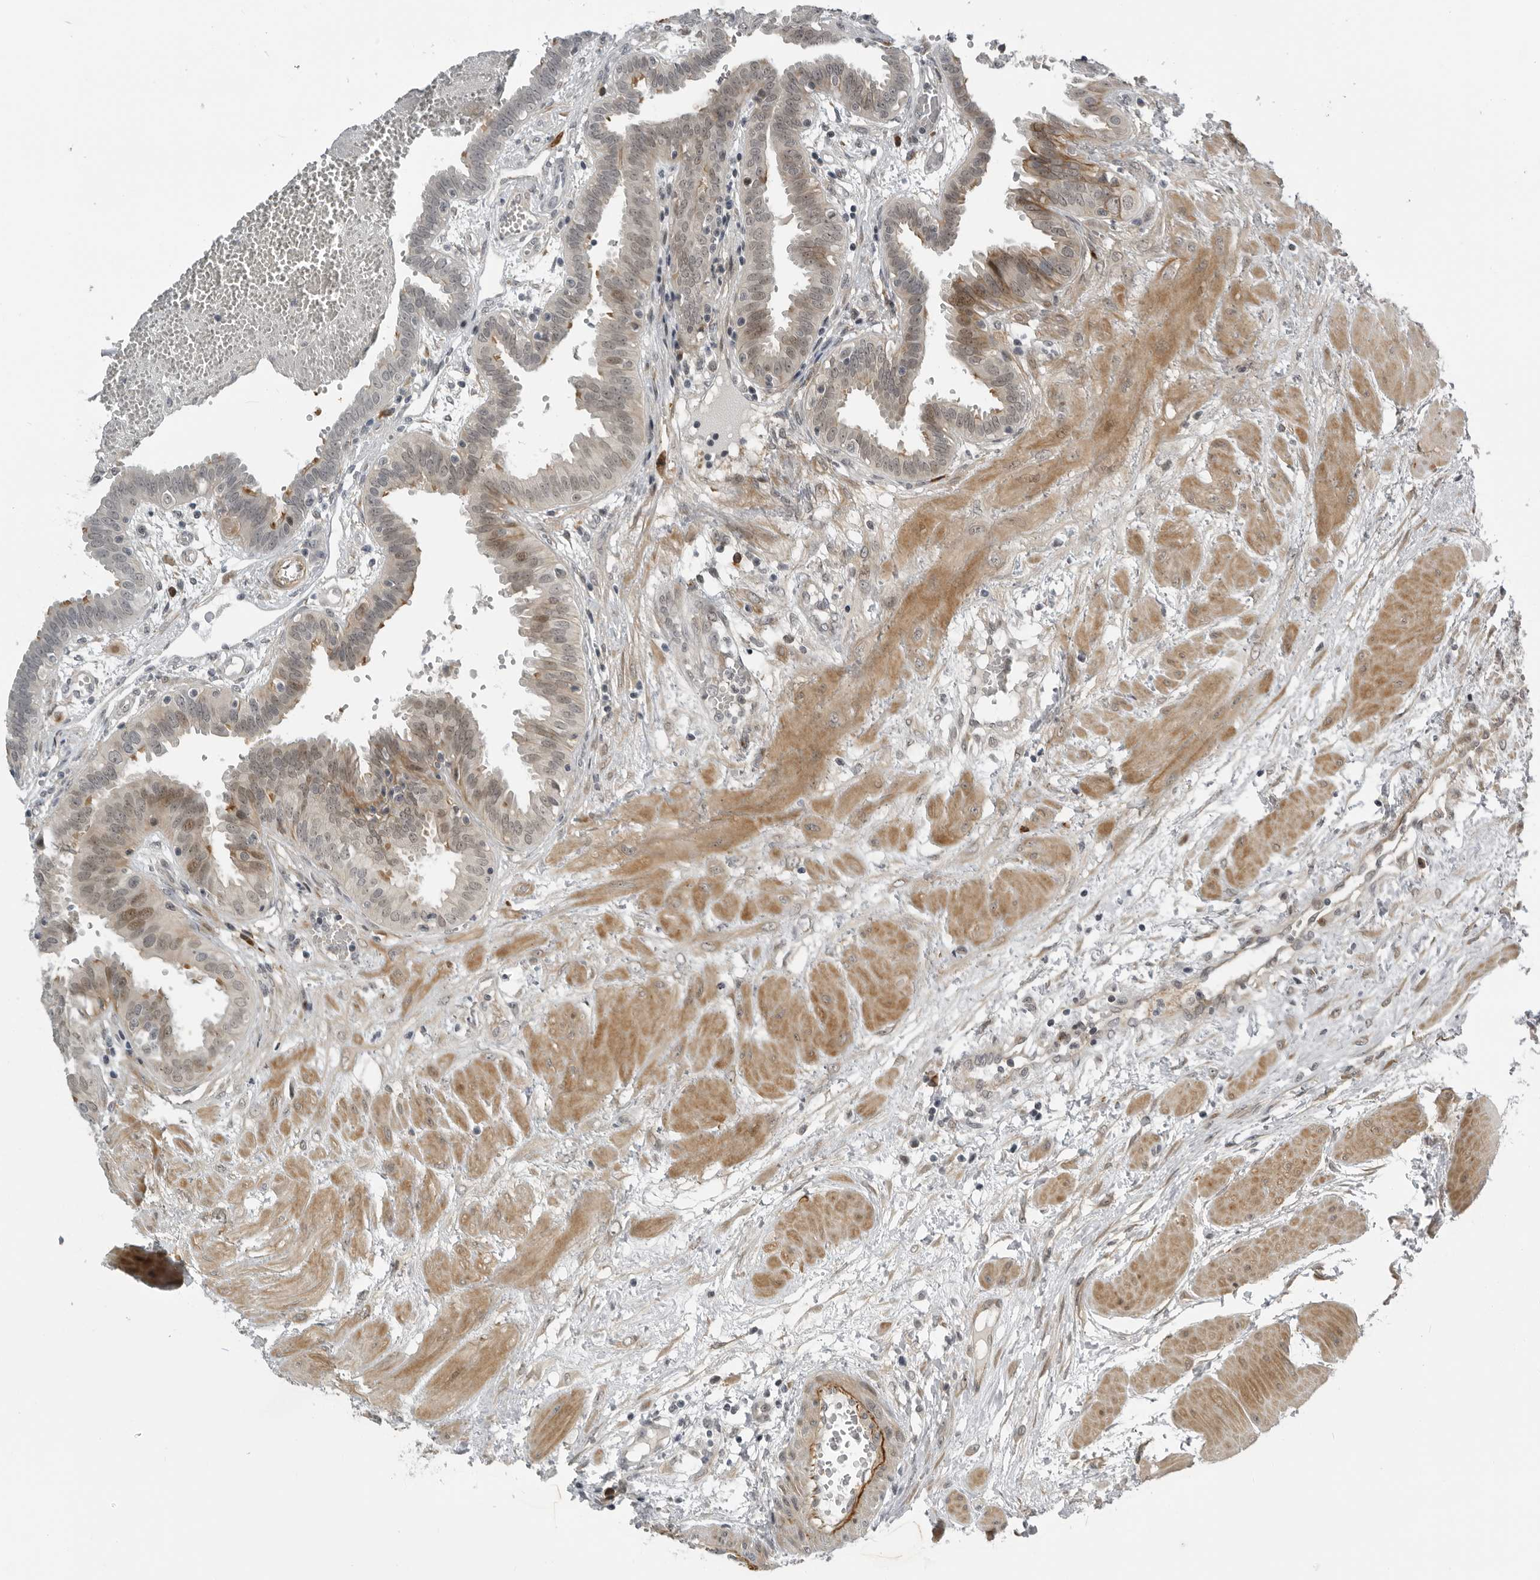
{"staining": {"intensity": "moderate", "quantity": "25%-75%", "location": "cytoplasmic/membranous,nuclear"}, "tissue": "fallopian tube", "cell_type": "Glandular cells", "image_type": "normal", "snomed": [{"axis": "morphology", "description": "Normal tissue, NOS"}, {"axis": "topography", "description": "Fallopian tube"}, {"axis": "topography", "description": "Placenta"}], "caption": "DAB immunohistochemical staining of normal fallopian tube exhibits moderate cytoplasmic/membranous,nuclear protein positivity in approximately 25%-75% of glandular cells.", "gene": "ALPK2", "patient": {"sex": "female", "age": 32}}